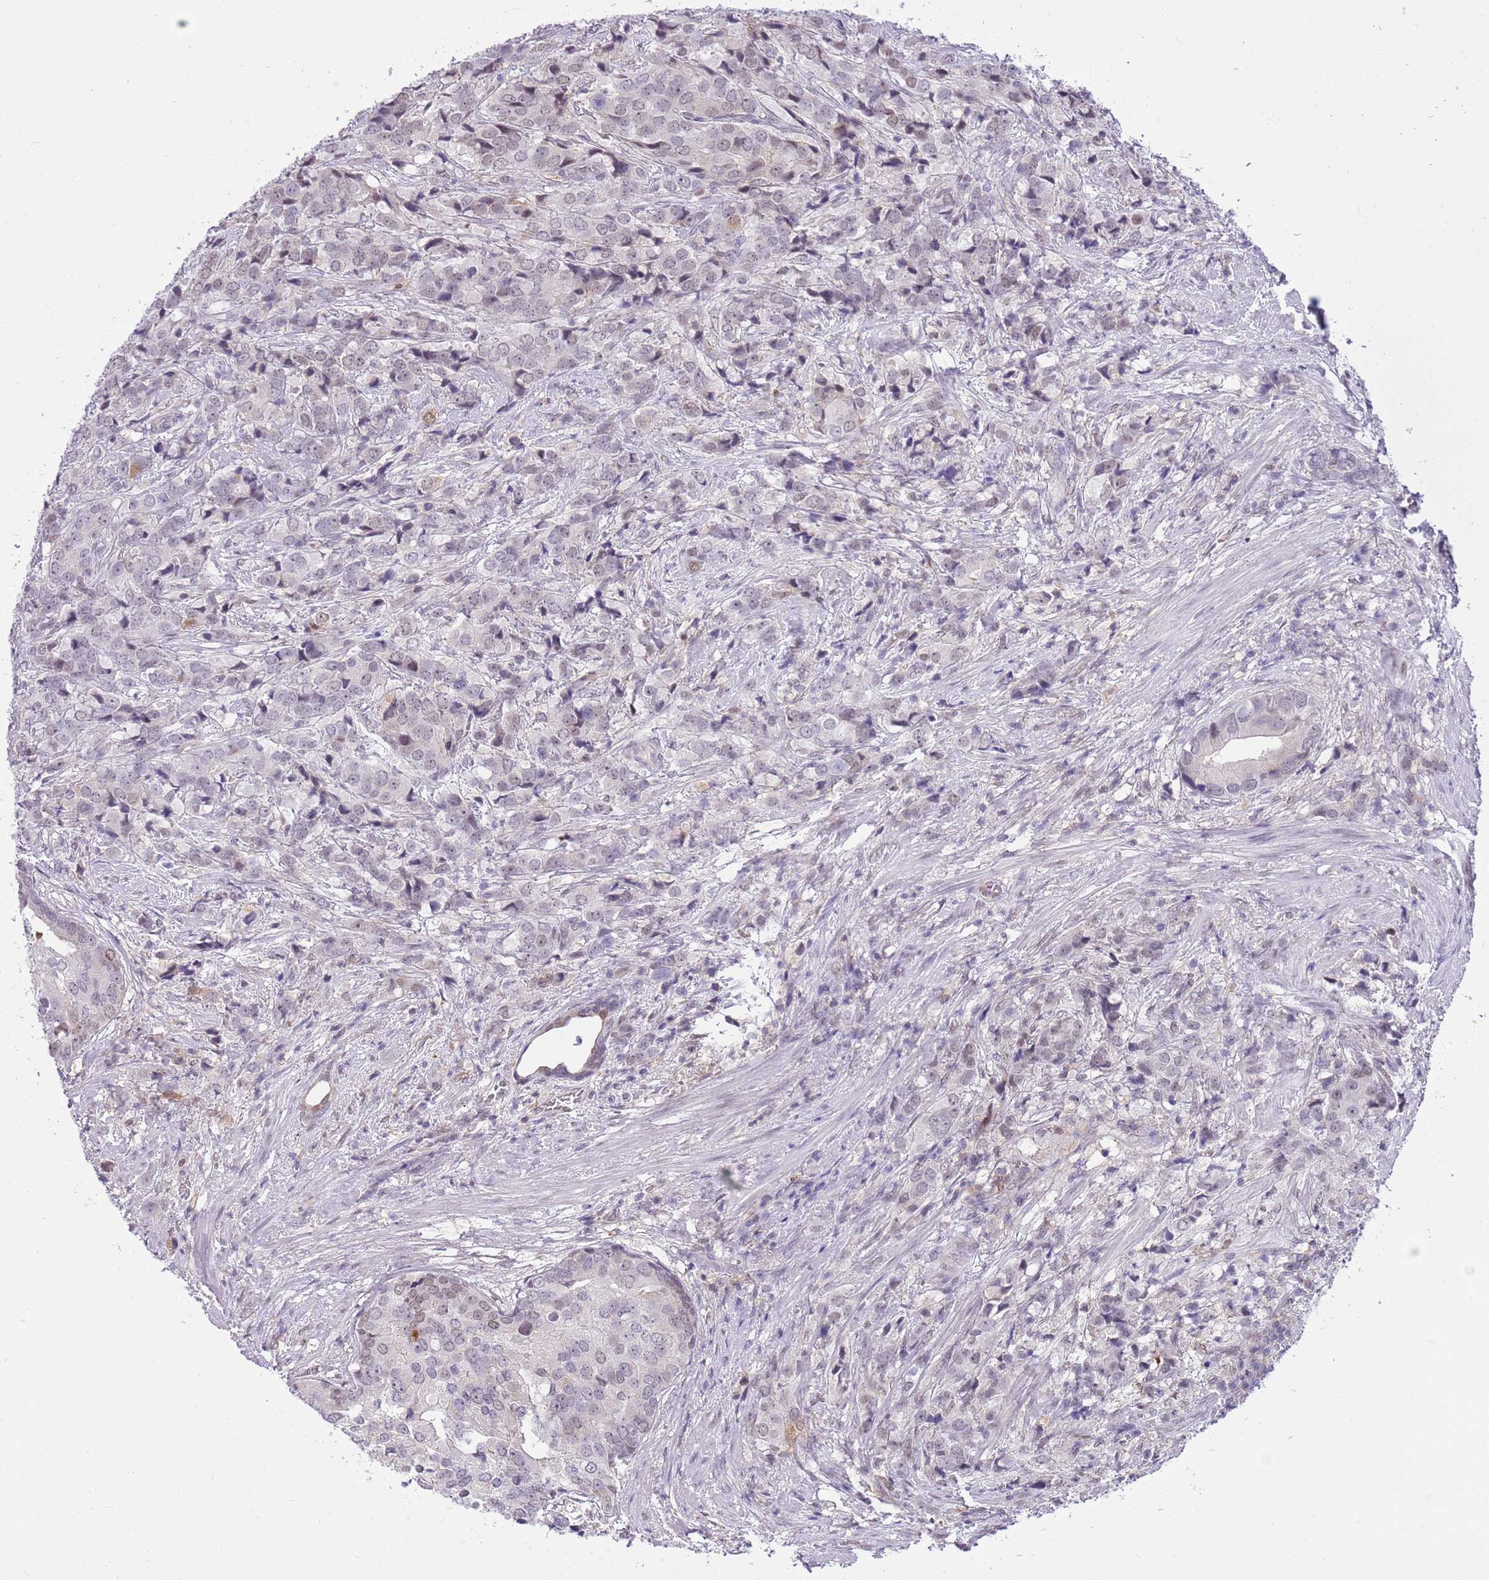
{"staining": {"intensity": "weak", "quantity": "<25%", "location": "nuclear"}, "tissue": "prostate cancer", "cell_type": "Tumor cells", "image_type": "cancer", "snomed": [{"axis": "morphology", "description": "Adenocarcinoma, High grade"}, {"axis": "topography", "description": "Prostate"}], "caption": "Micrograph shows no significant protein positivity in tumor cells of prostate cancer (adenocarcinoma (high-grade)). Nuclei are stained in blue.", "gene": "DHX32", "patient": {"sex": "male", "age": 62}}